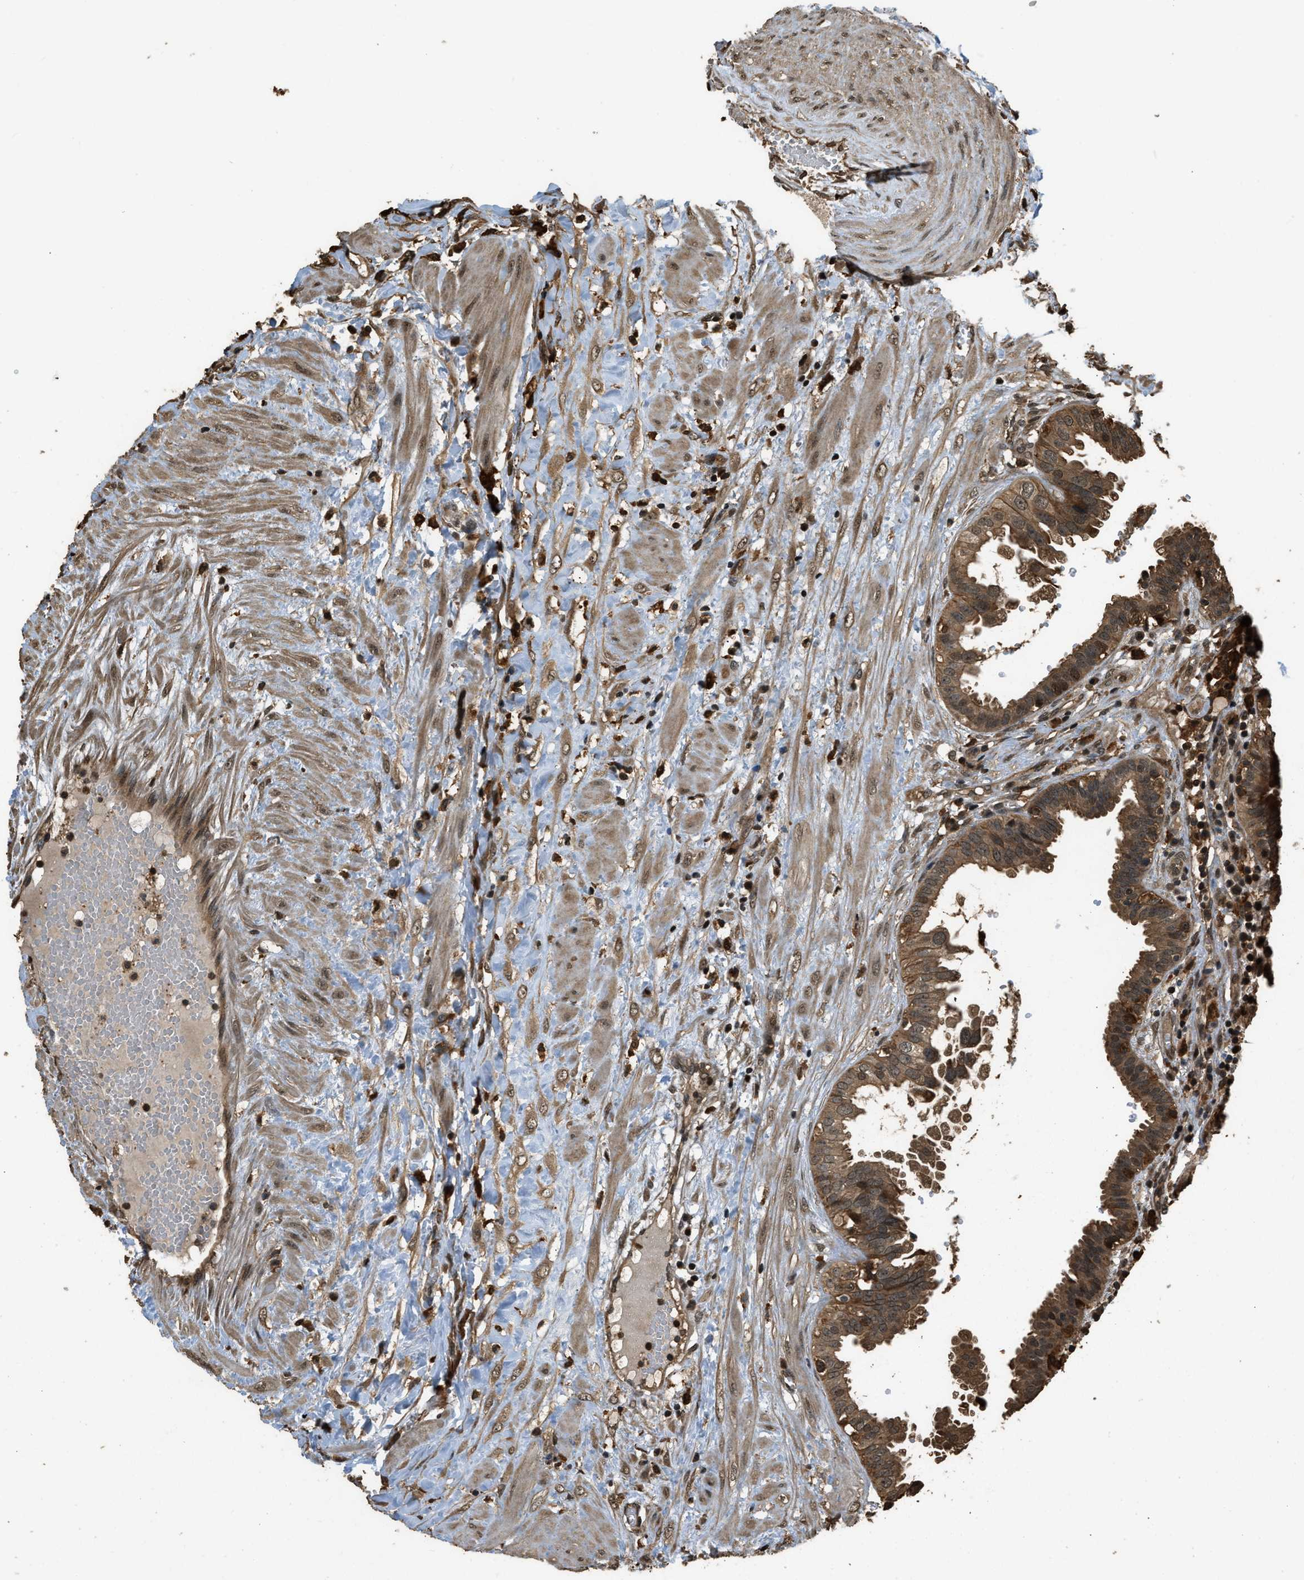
{"staining": {"intensity": "moderate", "quantity": ">75%", "location": "cytoplasmic/membranous"}, "tissue": "fallopian tube", "cell_type": "Glandular cells", "image_type": "normal", "snomed": [{"axis": "morphology", "description": "Normal tissue, NOS"}, {"axis": "topography", "description": "Fallopian tube"}, {"axis": "topography", "description": "Placenta"}], "caption": "High-magnification brightfield microscopy of normal fallopian tube stained with DAB (brown) and counterstained with hematoxylin (blue). glandular cells exhibit moderate cytoplasmic/membranous positivity is seen in approximately>75% of cells.", "gene": "RAP2A", "patient": {"sex": "female", "age": 32}}